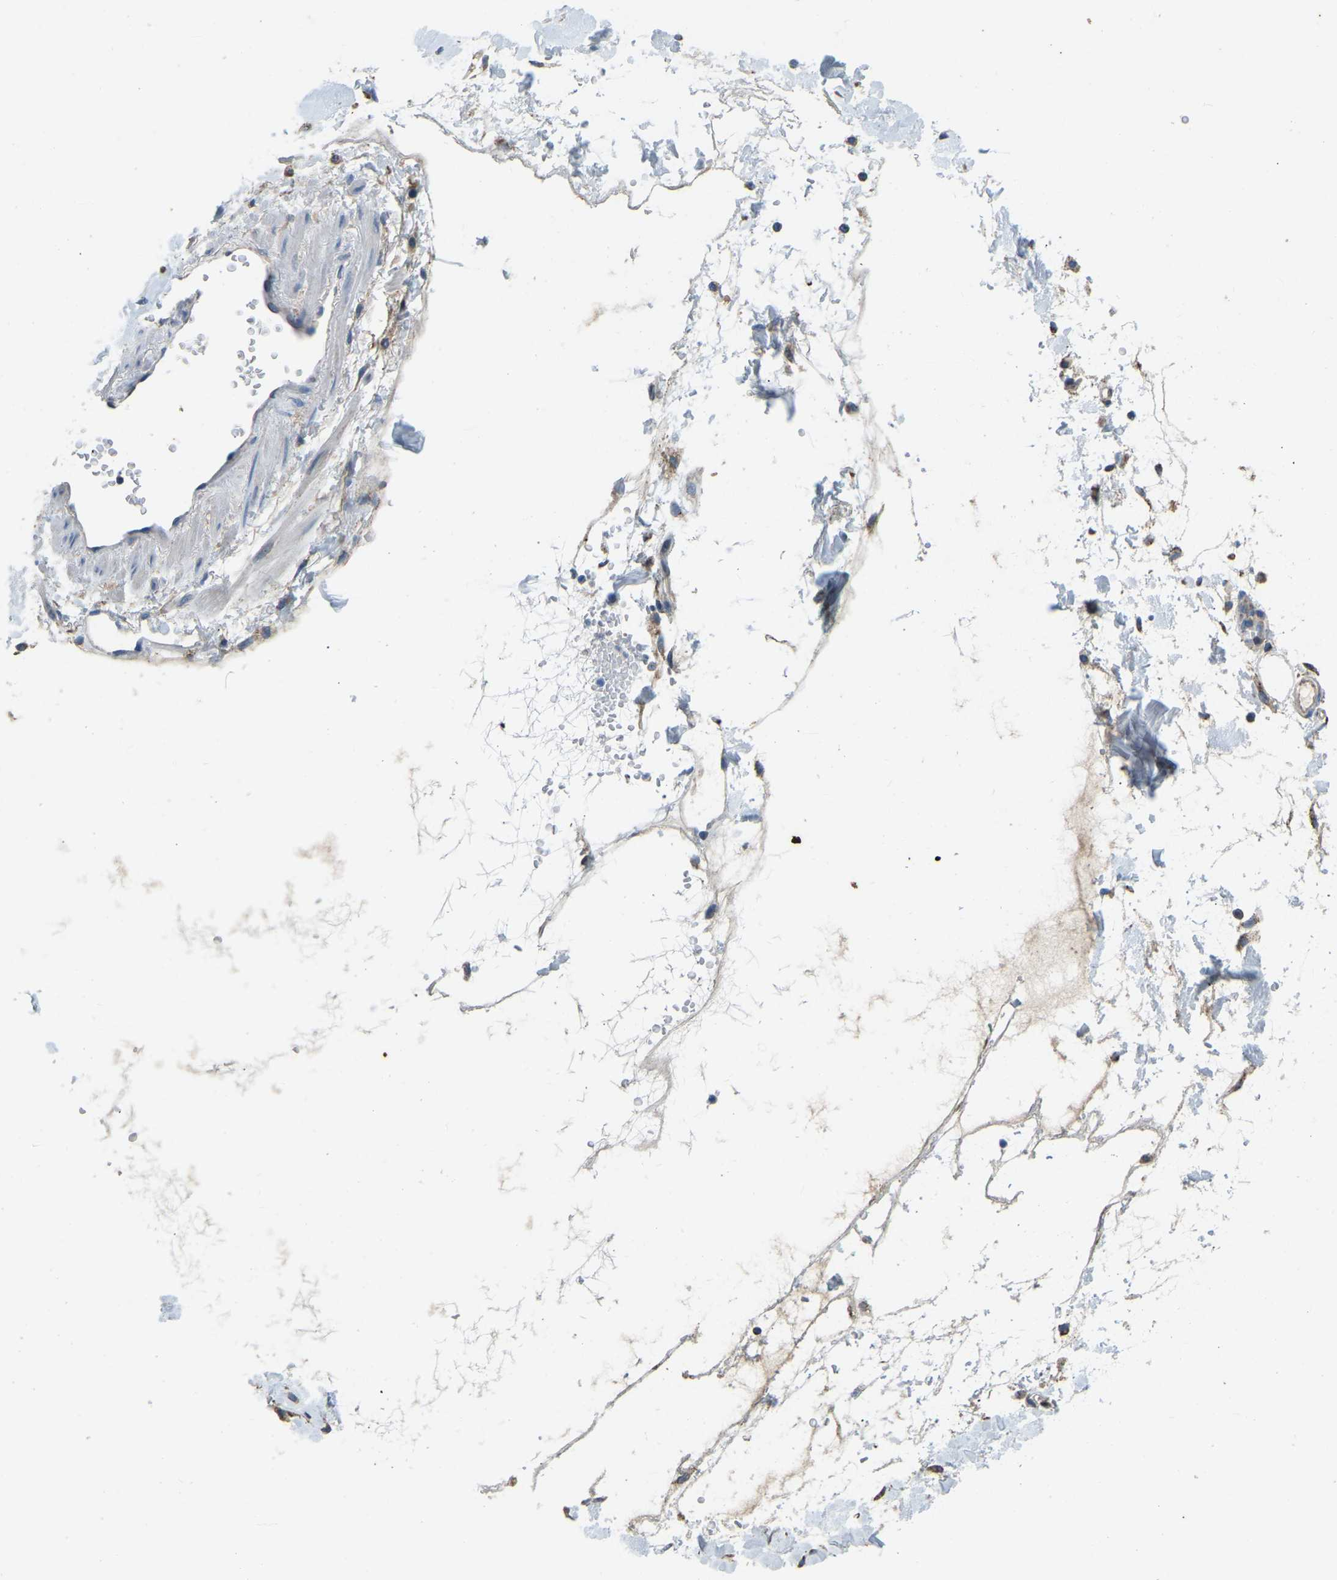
{"staining": {"intensity": "negative", "quantity": "none", "location": "none"}, "tissue": "adipose tissue", "cell_type": "Adipocytes", "image_type": "normal", "snomed": [{"axis": "morphology", "description": "Normal tissue, NOS"}, {"axis": "morphology", "description": "Adenocarcinoma, NOS"}, {"axis": "topography", "description": "Duodenum"}, {"axis": "topography", "description": "Peripheral nerve tissue"}], "caption": "A histopathology image of human adipose tissue is negative for staining in adipocytes. (DAB immunohistochemistry with hematoxylin counter stain).", "gene": "ZNF200", "patient": {"sex": "female", "age": 60}}